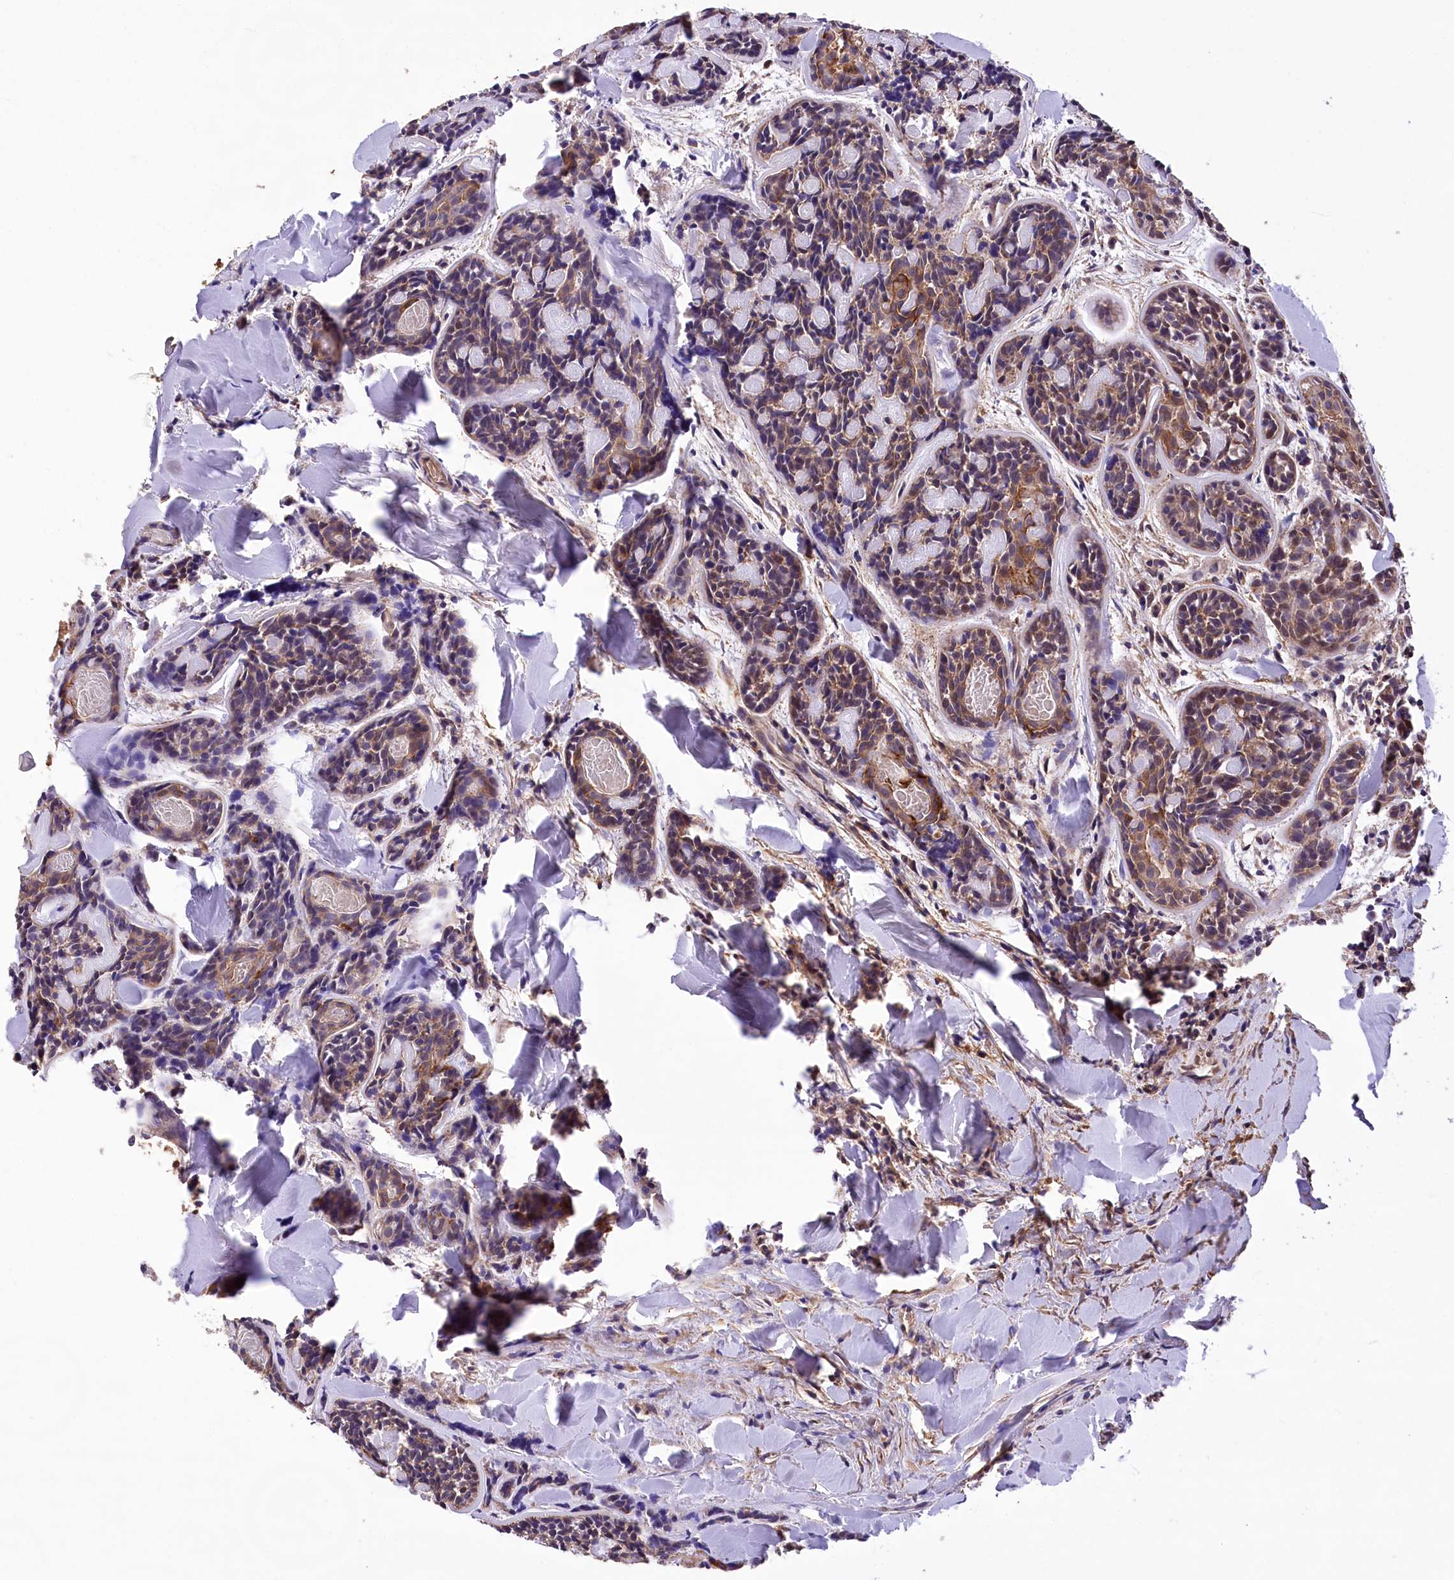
{"staining": {"intensity": "moderate", "quantity": "<25%", "location": "cytoplasmic/membranous"}, "tissue": "head and neck cancer", "cell_type": "Tumor cells", "image_type": "cancer", "snomed": [{"axis": "morphology", "description": "Adenocarcinoma, NOS"}, {"axis": "topography", "description": "Salivary gland"}, {"axis": "topography", "description": "Head-Neck"}], "caption": "A brown stain highlights moderate cytoplasmic/membranous expression of a protein in head and neck adenocarcinoma tumor cells.", "gene": "DPP3", "patient": {"sex": "female", "age": 63}}